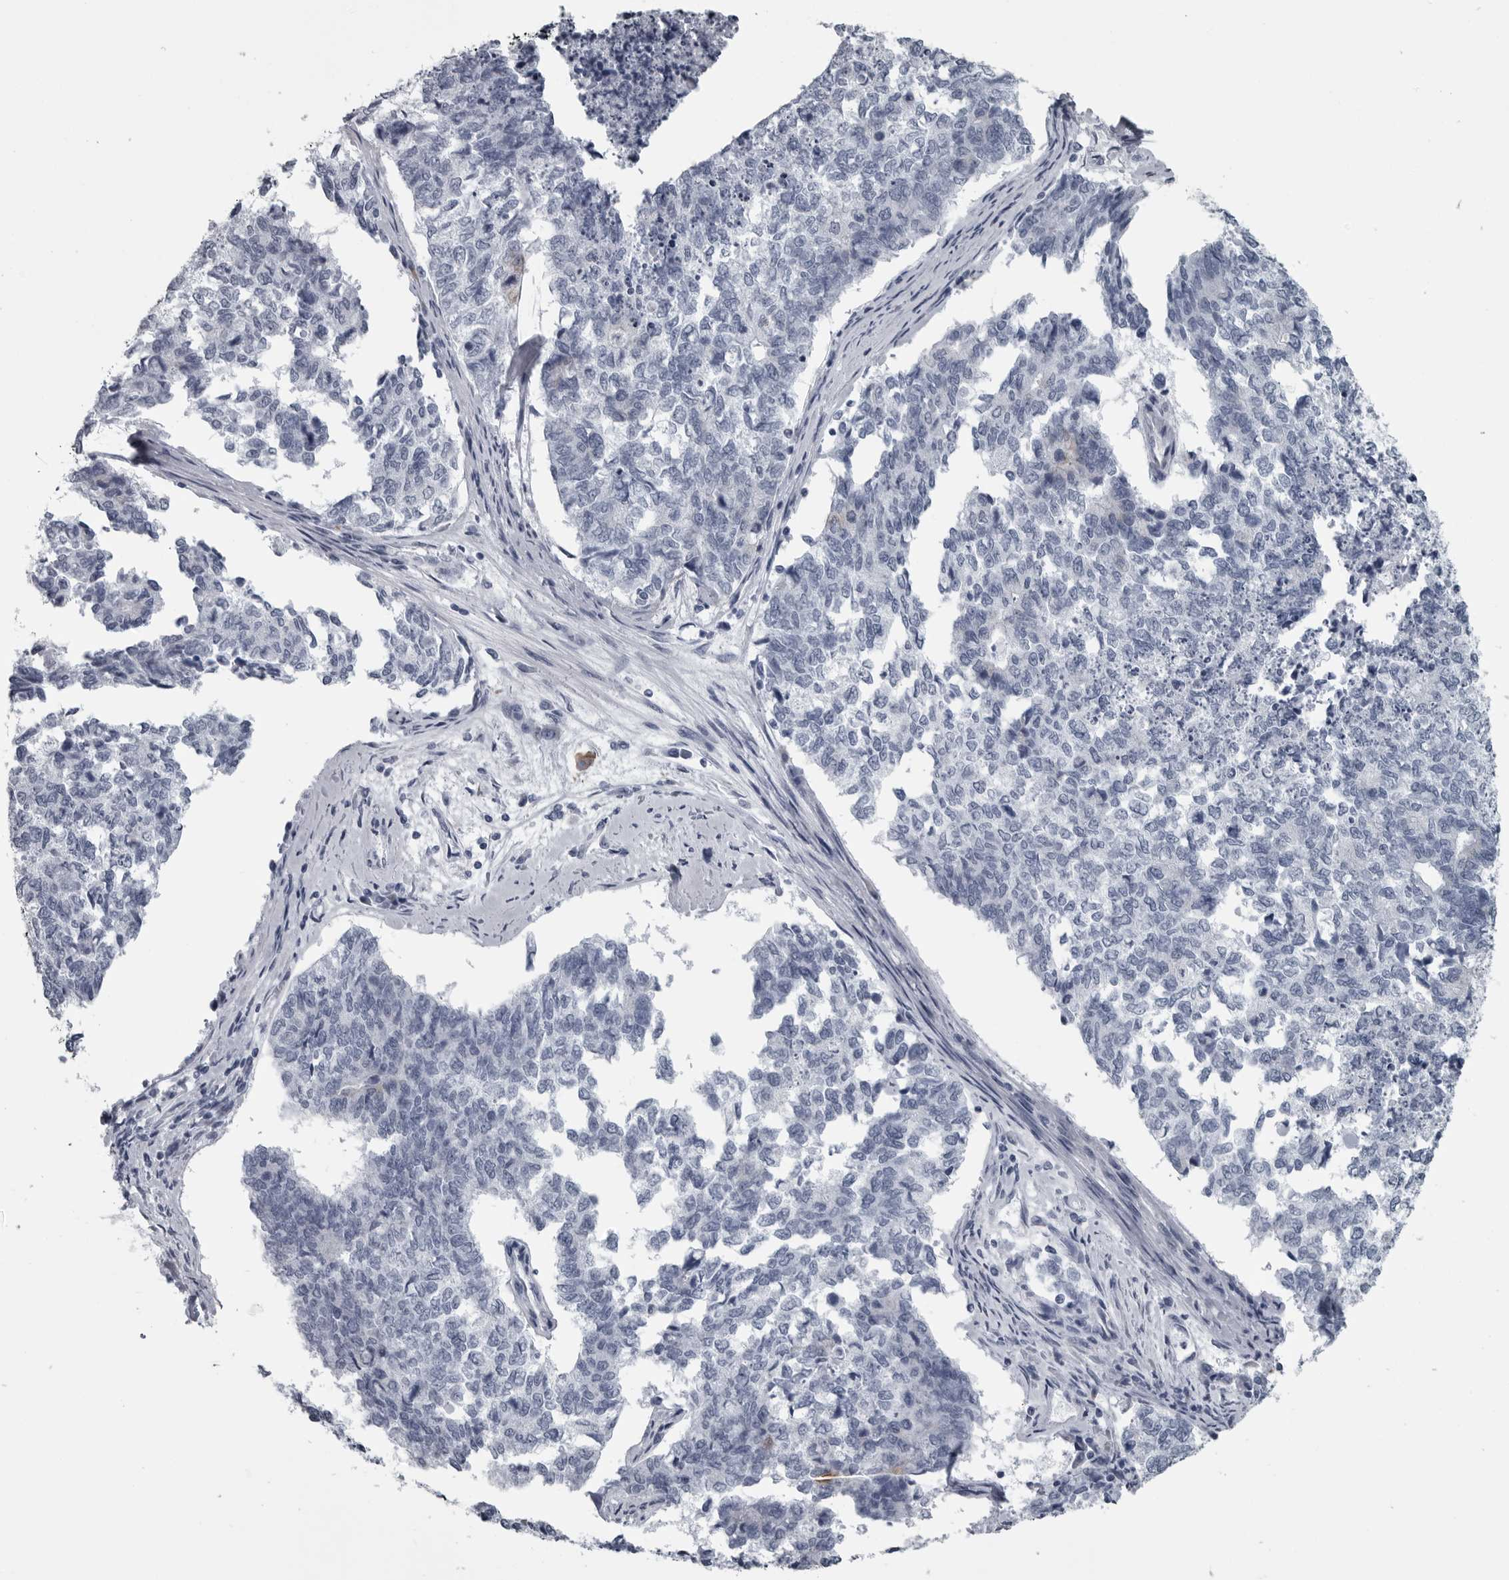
{"staining": {"intensity": "negative", "quantity": "none", "location": "none"}, "tissue": "cervical cancer", "cell_type": "Tumor cells", "image_type": "cancer", "snomed": [{"axis": "morphology", "description": "Squamous cell carcinoma, NOS"}, {"axis": "topography", "description": "Cervix"}], "caption": "Immunohistochemistry of cervical cancer displays no expression in tumor cells.", "gene": "MYOC", "patient": {"sex": "female", "age": 63}}